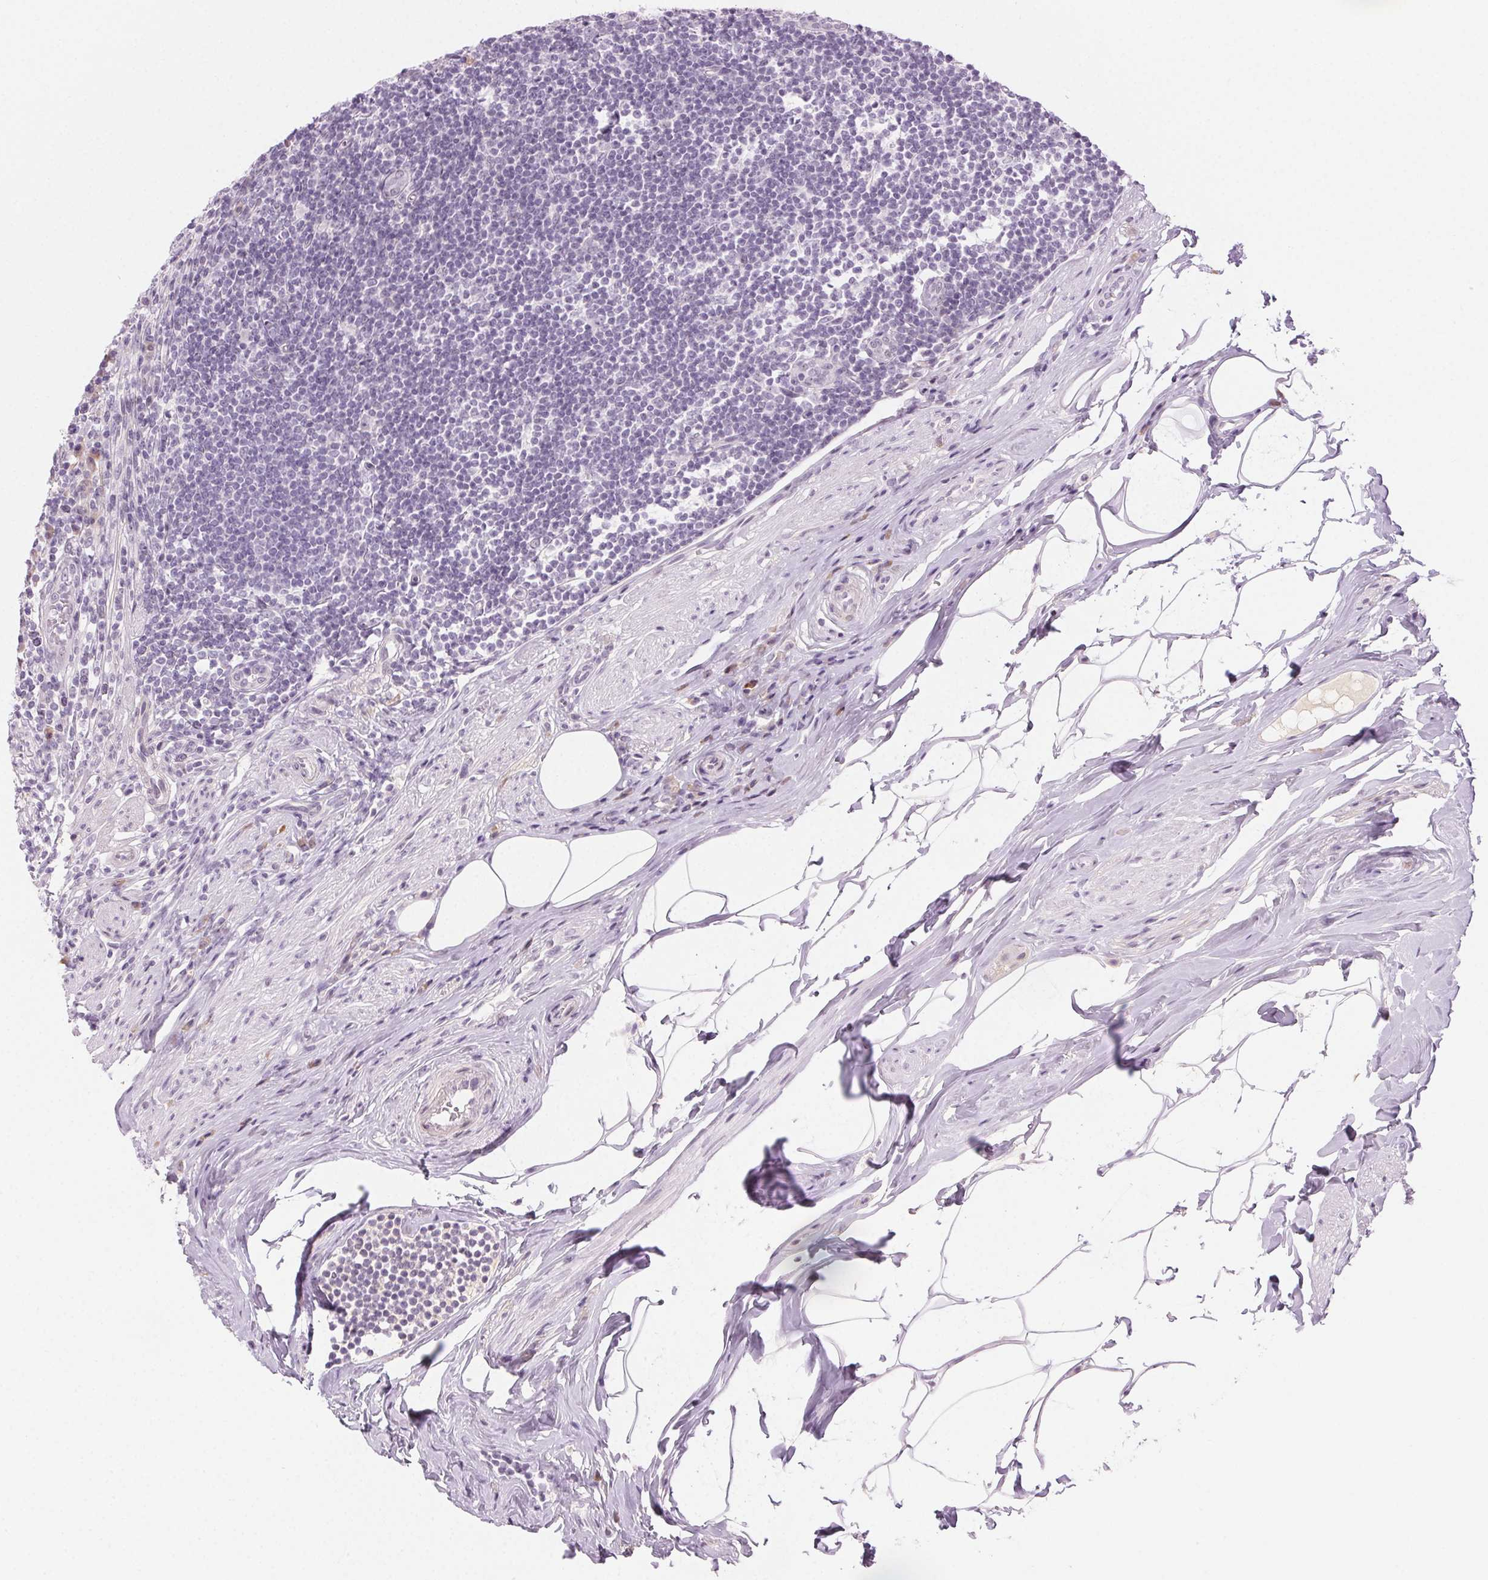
{"staining": {"intensity": "negative", "quantity": "none", "location": "none"}, "tissue": "appendix", "cell_type": "Glandular cells", "image_type": "normal", "snomed": [{"axis": "morphology", "description": "Normal tissue, NOS"}, {"axis": "topography", "description": "Appendix"}], "caption": "This is an immunohistochemistry image of normal appendix. There is no positivity in glandular cells.", "gene": "HSF5", "patient": {"sex": "female", "age": 56}}